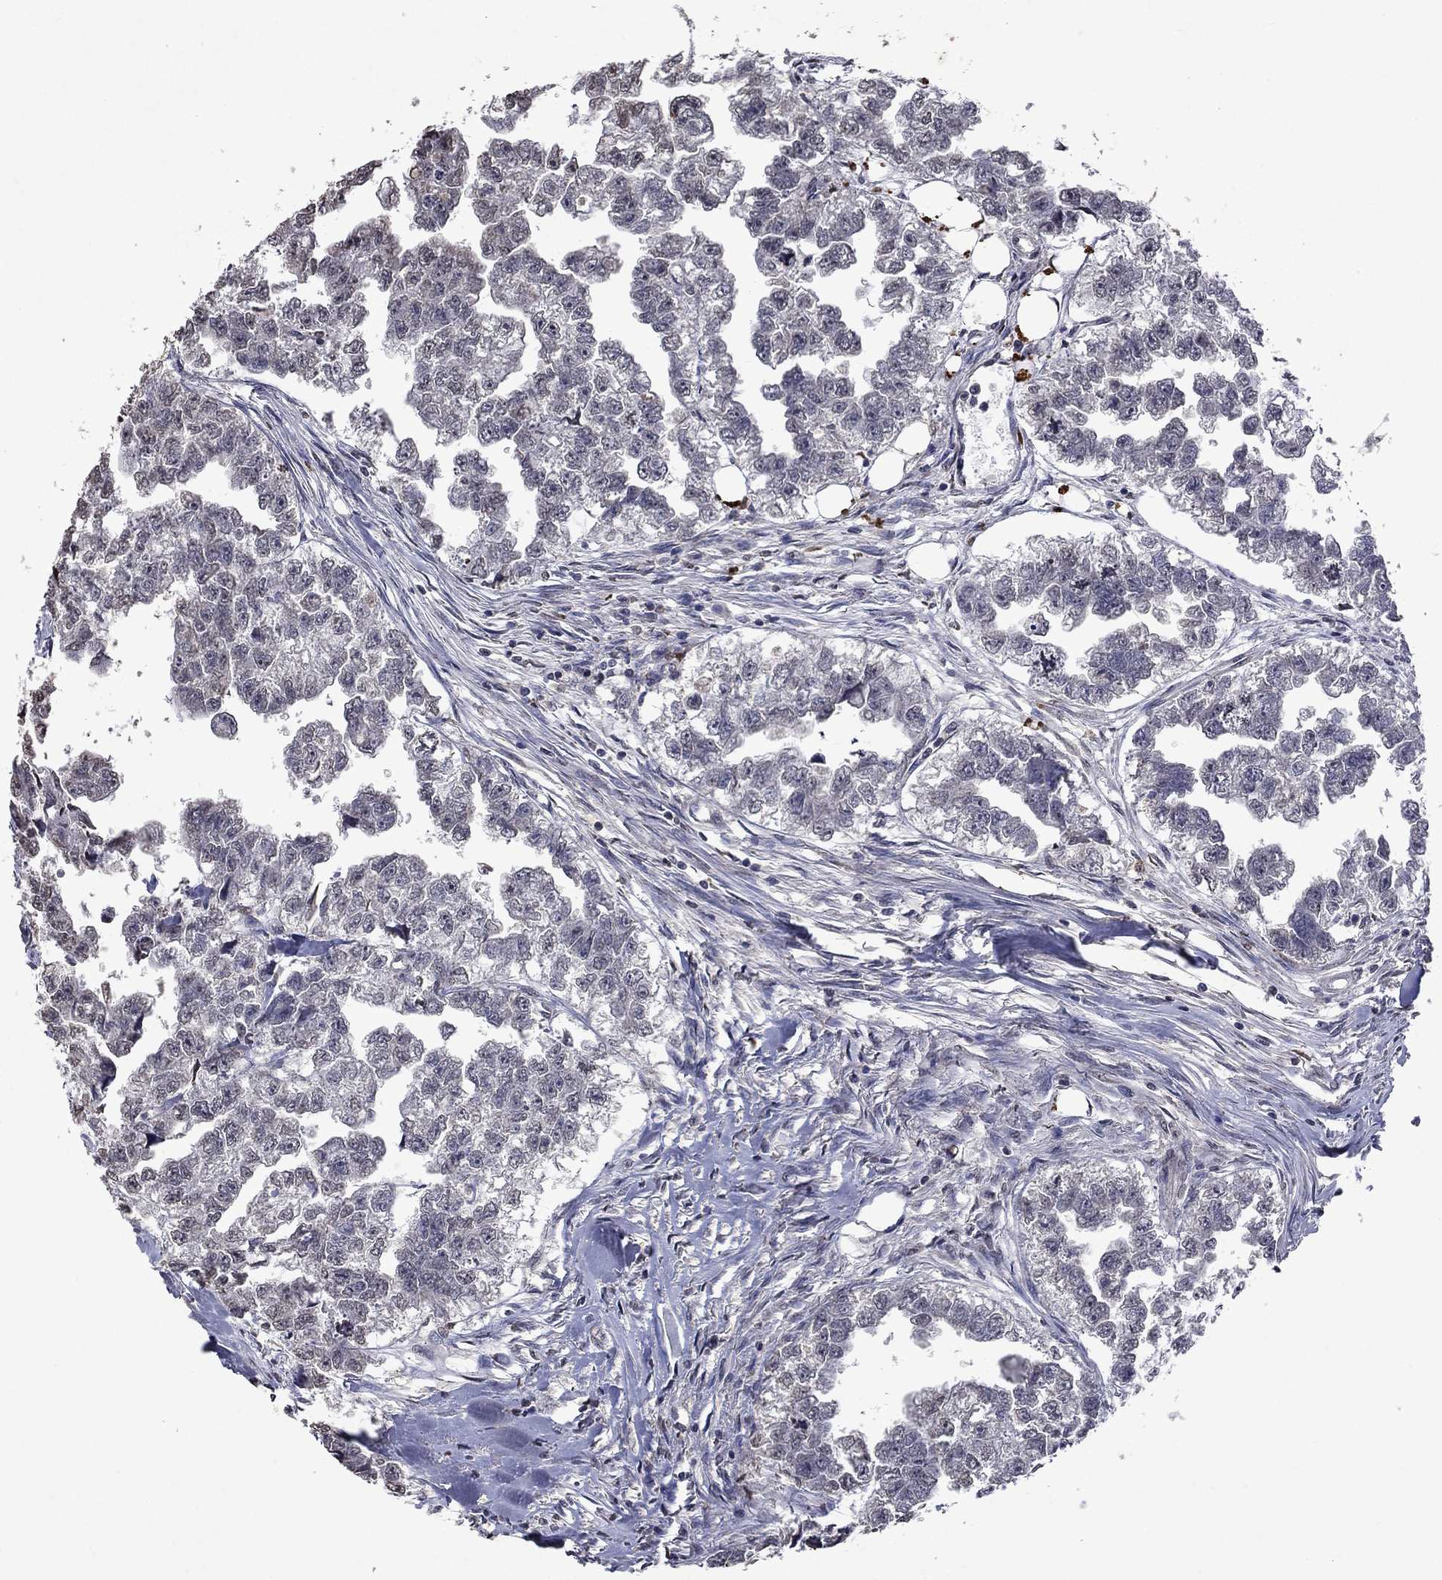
{"staining": {"intensity": "negative", "quantity": "none", "location": "none"}, "tissue": "testis cancer", "cell_type": "Tumor cells", "image_type": "cancer", "snomed": [{"axis": "morphology", "description": "Carcinoma, Embryonal, NOS"}, {"axis": "morphology", "description": "Teratoma, malignant, NOS"}, {"axis": "topography", "description": "Testis"}], "caption": "Tumor cells show no significant staining in testis cancer (embryonal carcinoma).", "gene": "TTC38", "patient": {"sex": "male", "age": 44}}